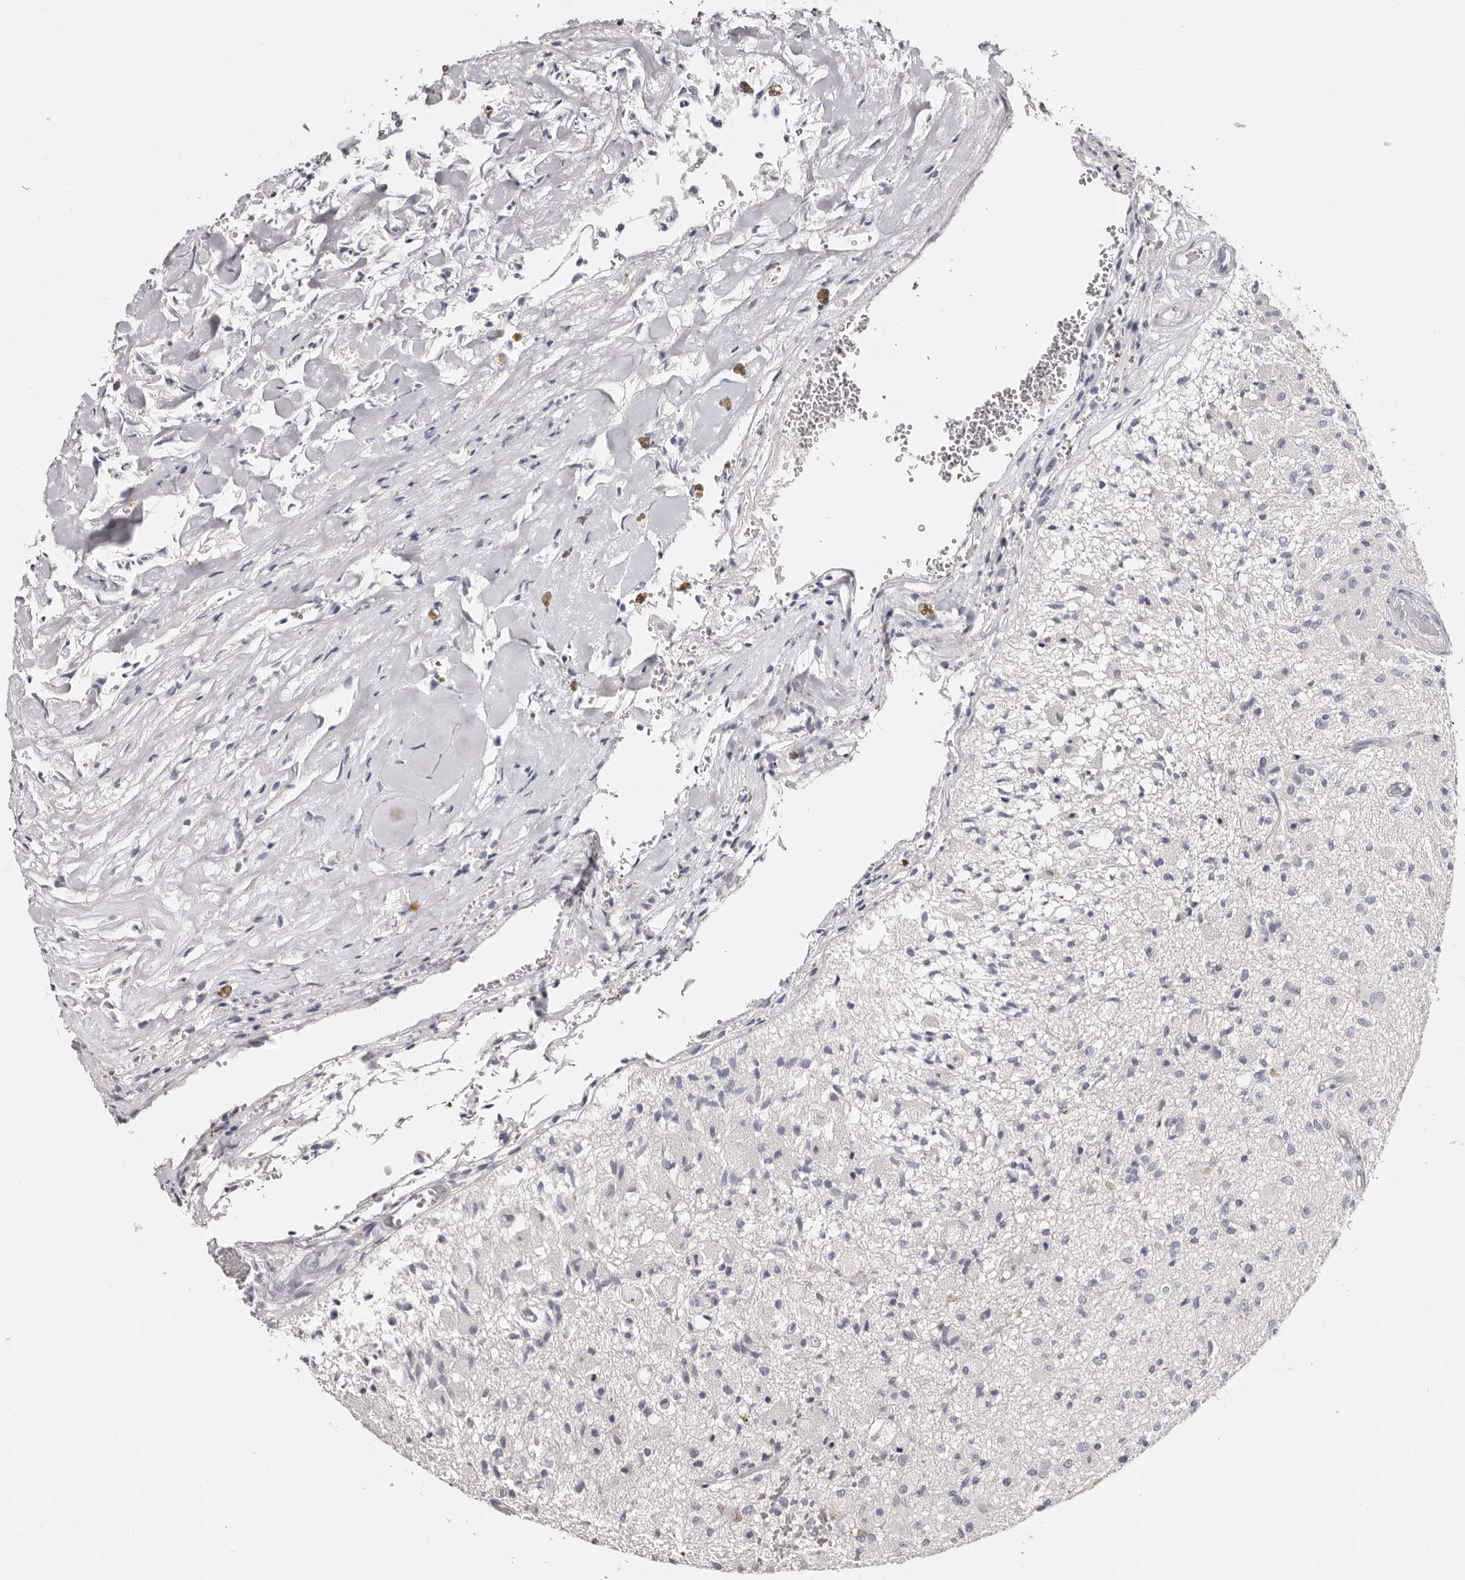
{"staining": {"intensity": "negative", "quantity": "none", "location": "none"}, "tissue": "glioma", "cell_type": "Tumor cells", "image_type": "cancer", "snomed": [{"axis": "morphology", "description": "Normal tissue, NOS"}, {"axis": "morphology", "description": "Glioma, malignant, High grade"}, {"axis": "topography", "description": "Cerebral cortex"}], "caption": "Tumor cells show no significant protein staining in malignant glioma (high-grade).", "gene": "AKNAD1", "patient": {"sex": "male", "age": 77}}